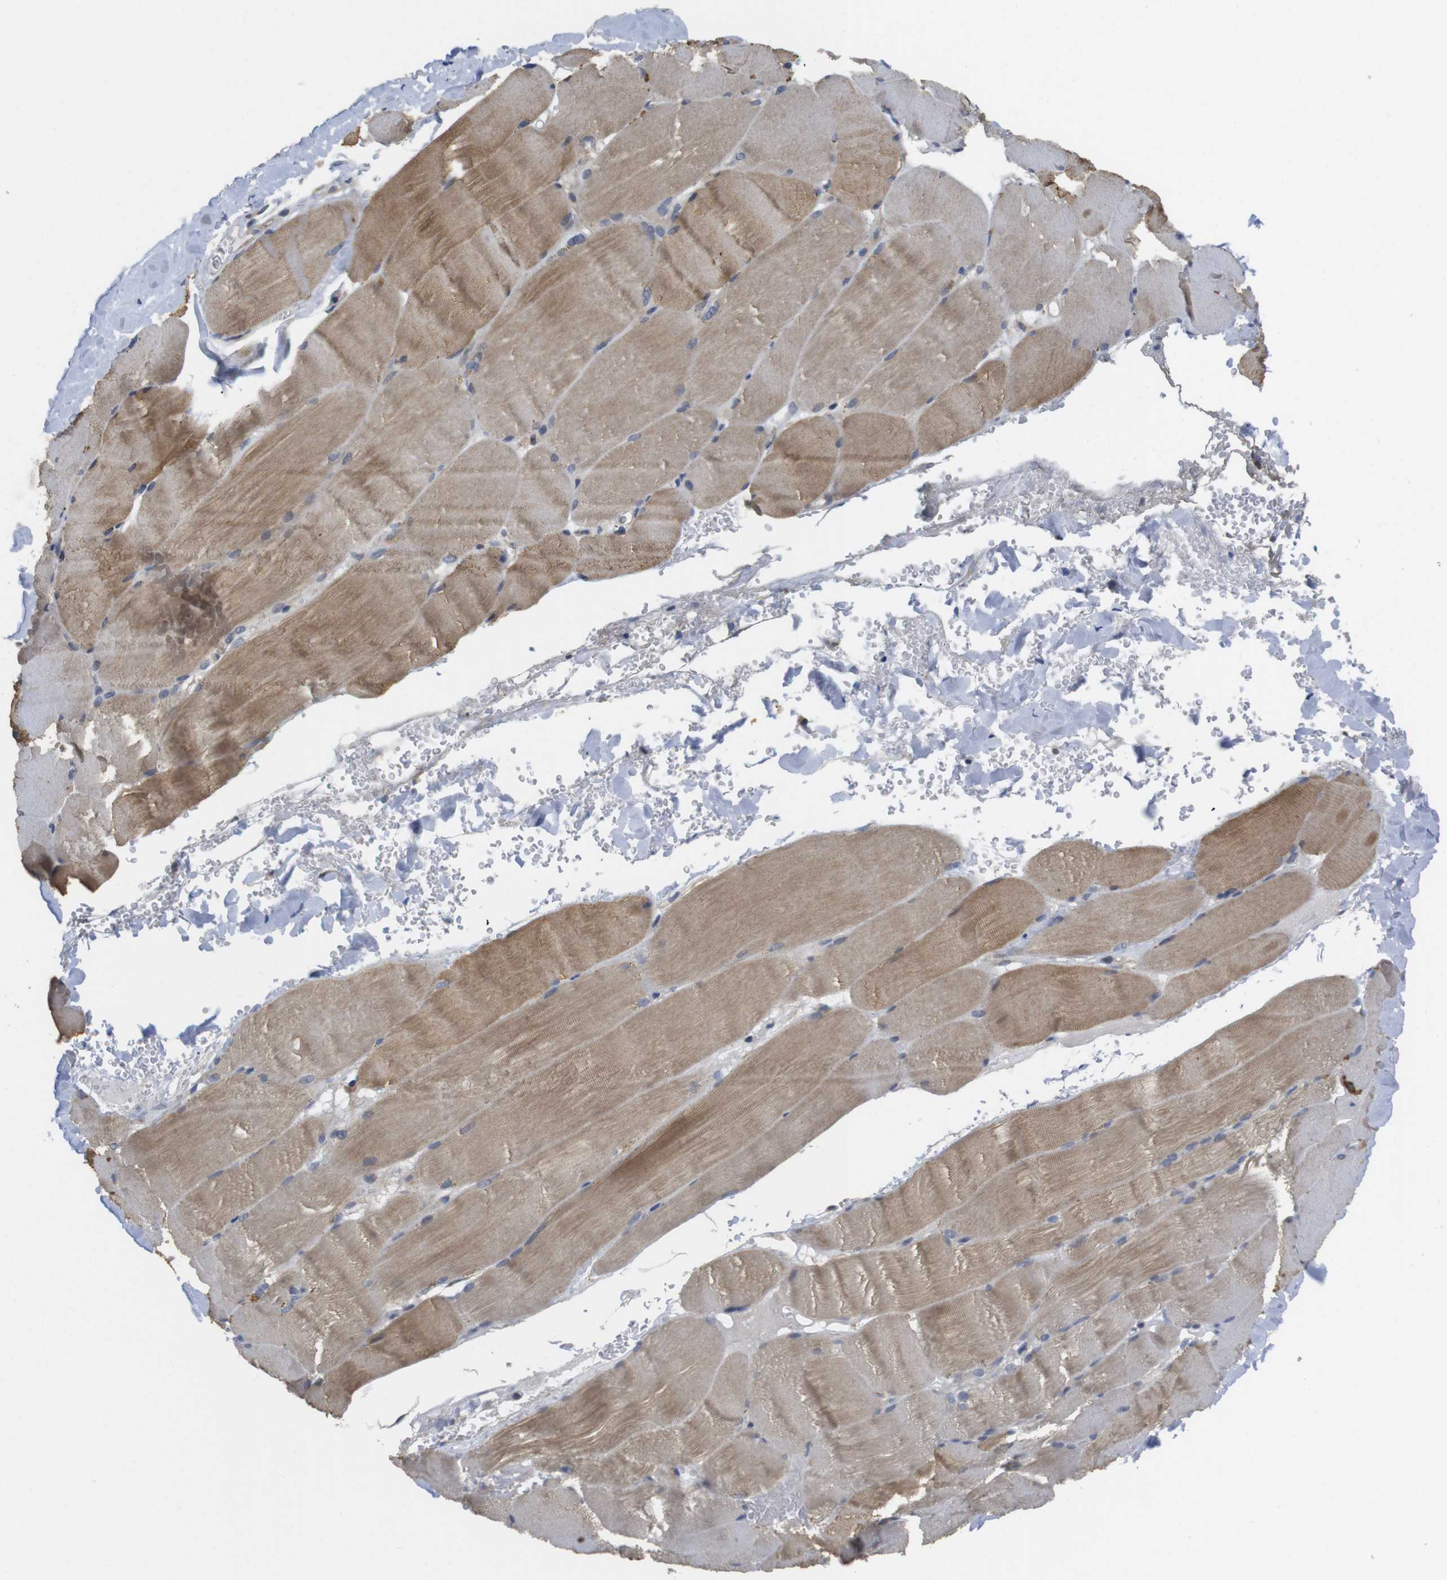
{"staining": {"intensity": "moderate", "quantity": ">75%", "location": "cytoplasmic/membranous"}, "tissue": "skeletal muscle", "cell_type": "Myocytes", "image_type": "normal", "snomed": [{"axis": "morphology", "description": "Normal tissue, NOS"}, {"axis": "topography", "description": "Skin"}, {"axis": "topography", "description": "Skeletal muscle"}], "caption": "Skeletal muscle stained with DAB immunohistochemistry (IHC) demonstrates medium levels of moderate cytoplasmic/membranous positivity in approximately >75% of myocytes. Using DAB (3,3'-diaminobenzidine) (brown) and hematoxylin (blue) stains, captured at high magnification using brightfield microscopy.", "gene": "FNTA", "patient": {"sex": "male", "age": 83}}